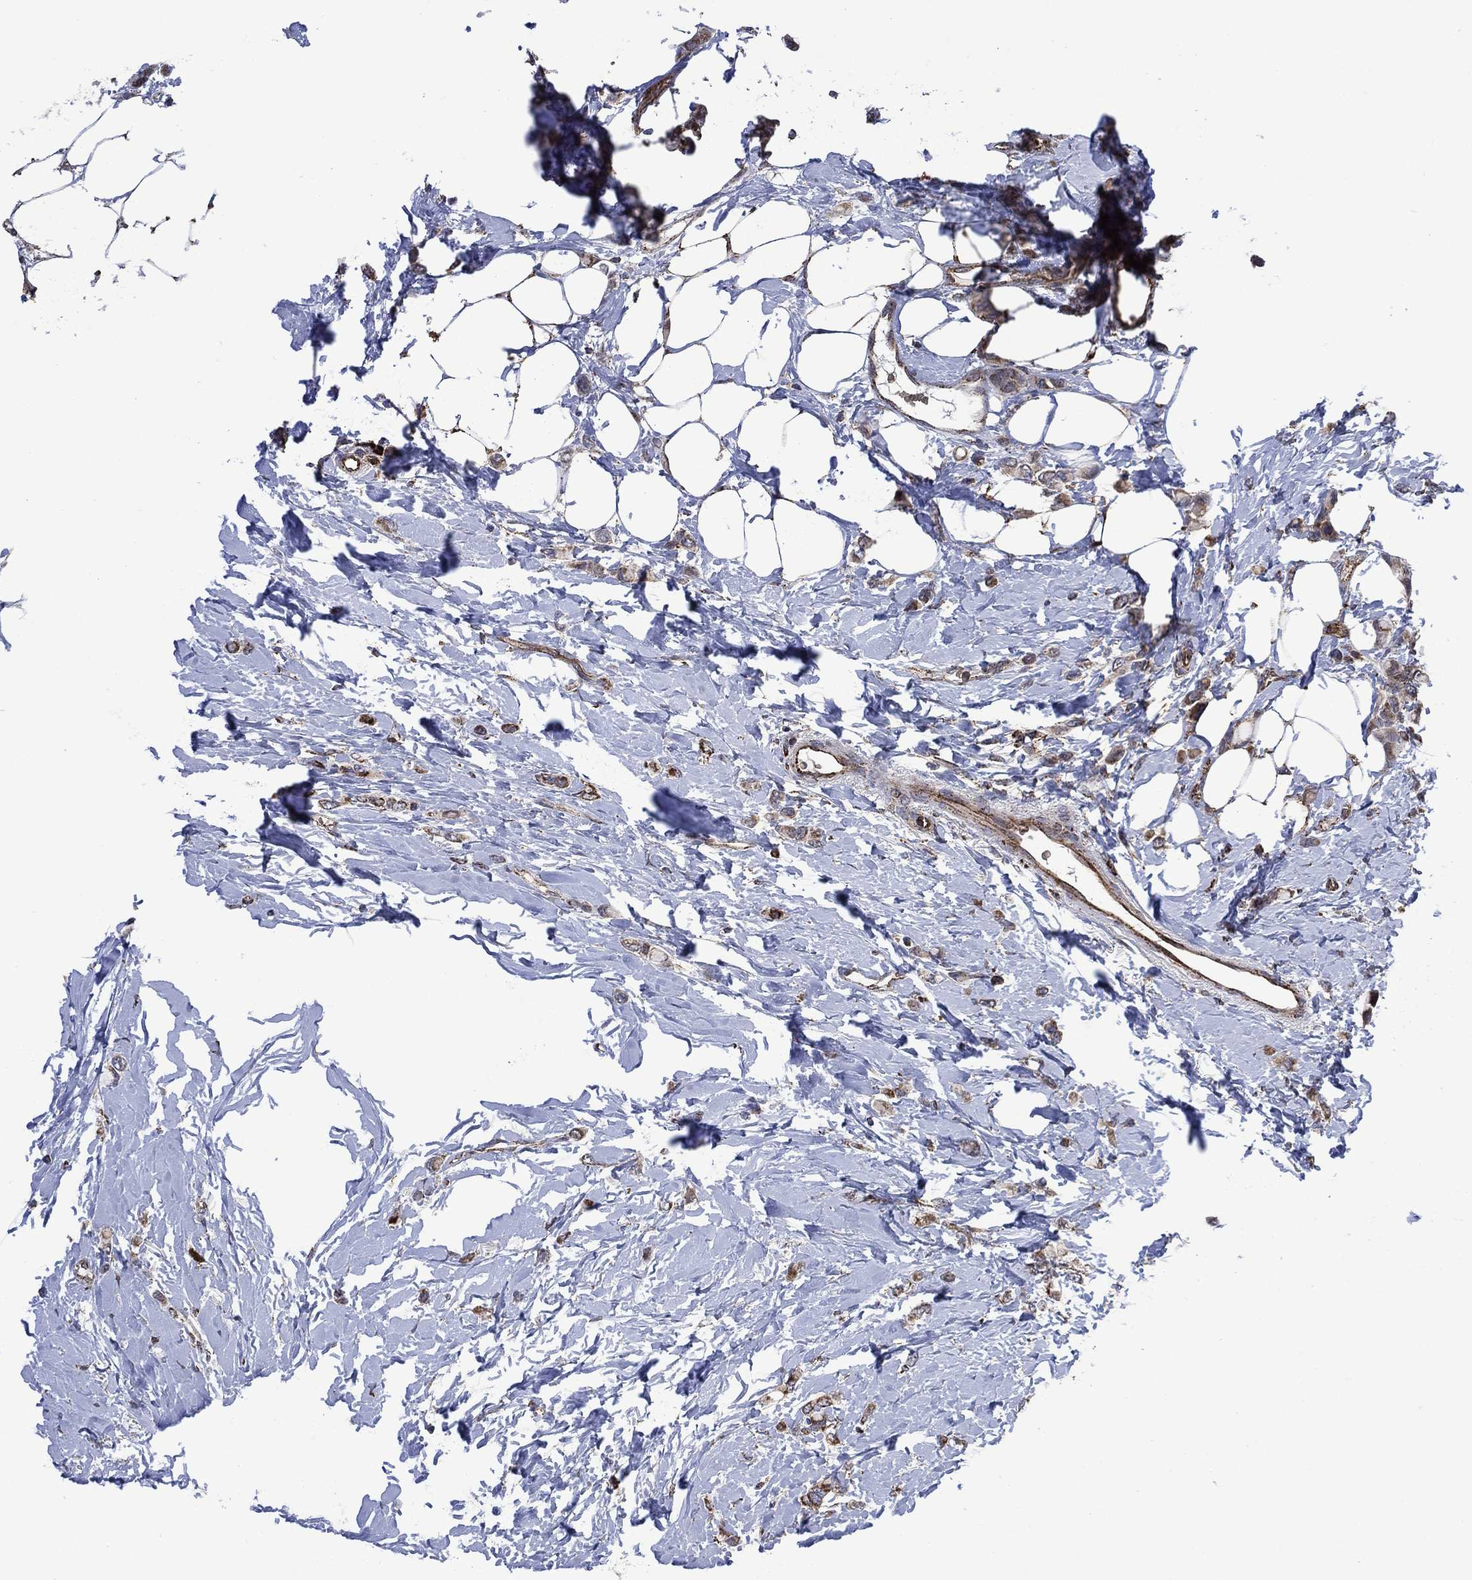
{"staining": {"intensity": "weak", "quantity": "<25%", "location": "cytoplasmic/membranous"}, "tissue": "breast cancer", "cell_type": "Tumor cells", "image_type": "cancer", "snomed": [{"axis": "morphology", "description": "Lobular carcinoma"}, {"axis": "topography", "description": "Breast"}], "caption": "Immunohistochemical staining of human lobular carcinoma (breast) reveals no significant staining in tumor cells.", "gene": "HTD2", "patient": {"sex": "female", "age": 66}}